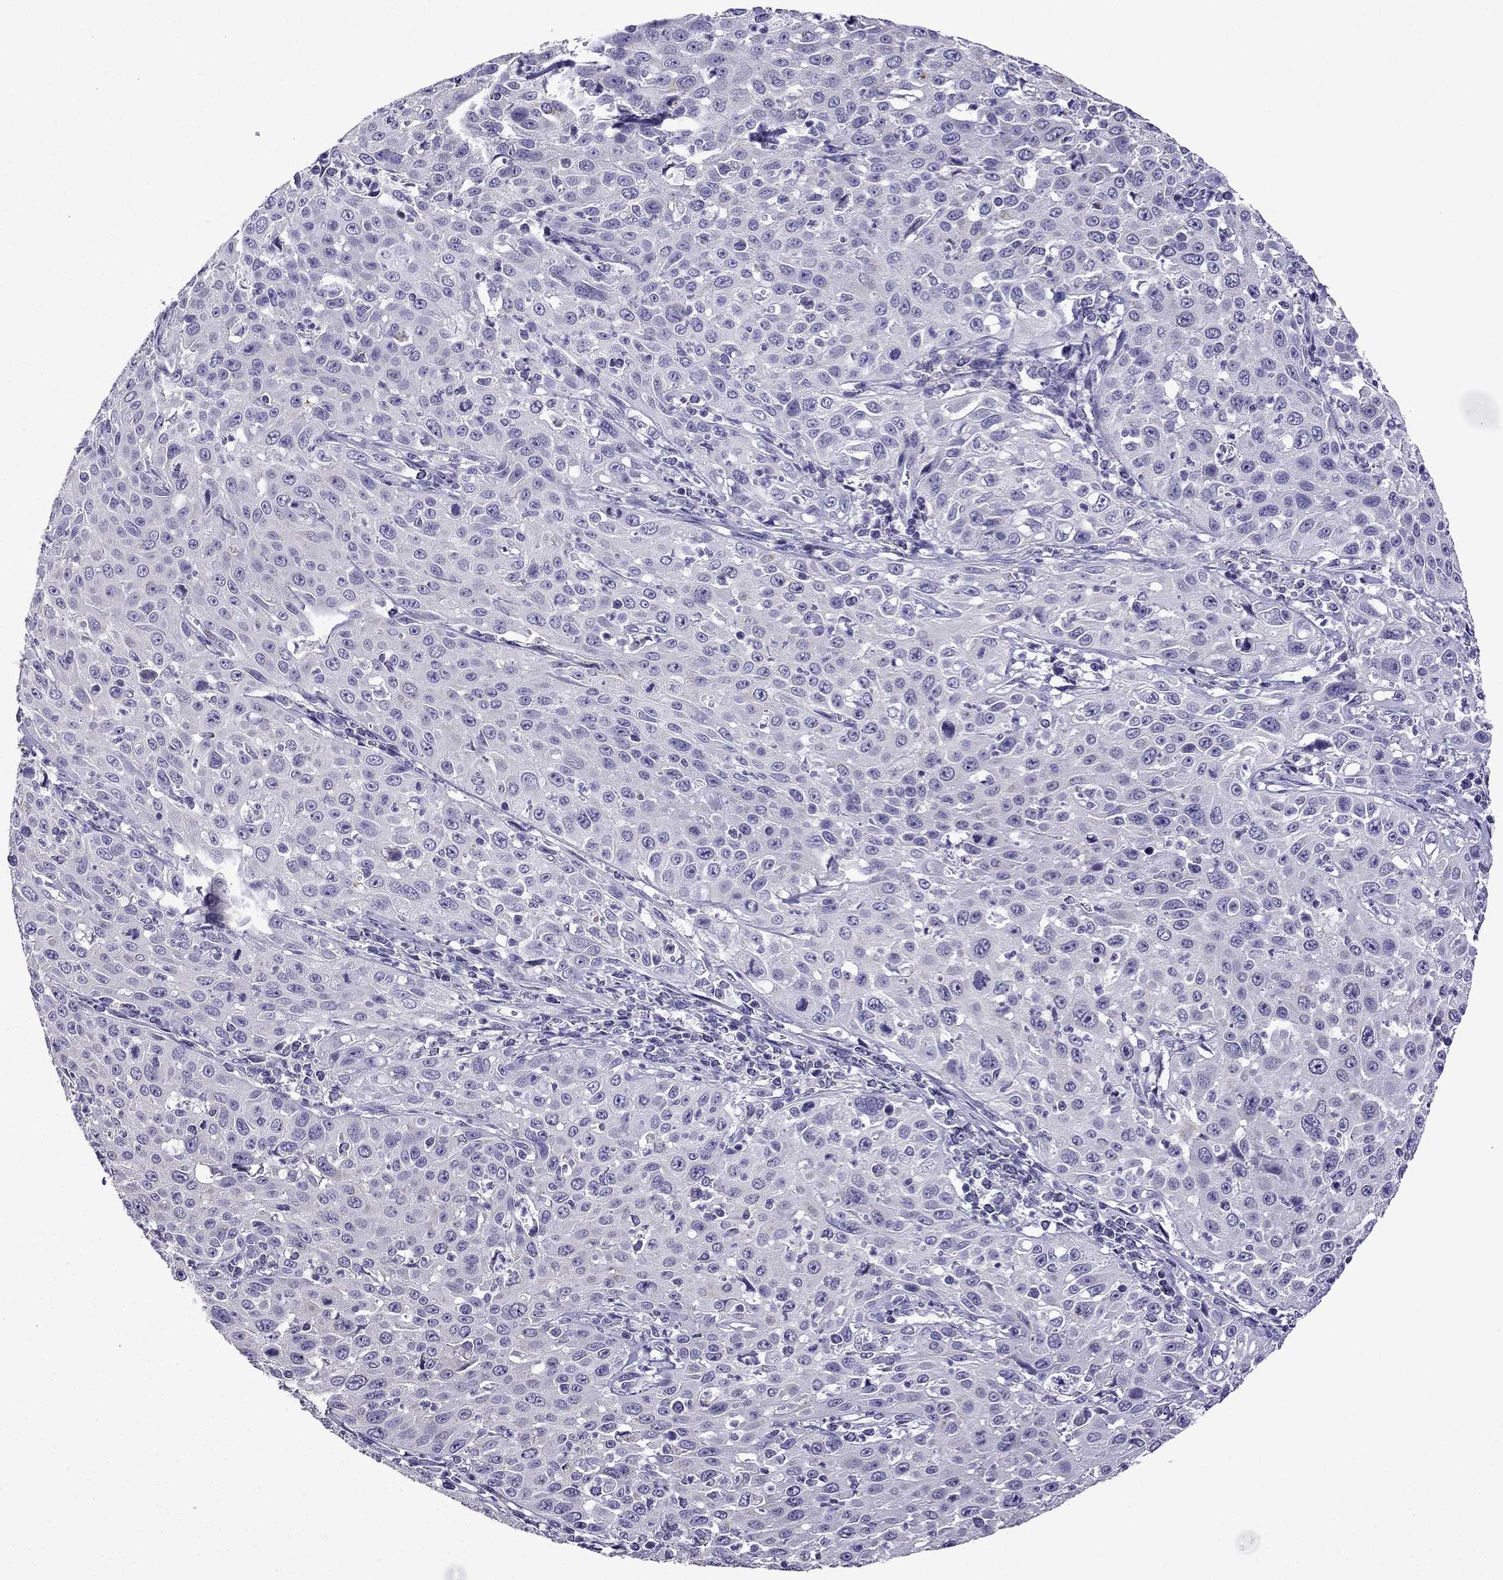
{"staining": {"intensity": "negative", "quantity": "none", "location": "none"}, "tissue": "cervical cancer", "cell_type": "Tumor cells", "image_type": "cancer", "snomed": [{"axis": "morphology", "description": "Squamous cell carcinoma, NOS"}, {"axis": "topography", "description": "Cervix"}], "caption": "Immunohistochemical staining of cervical squamous cell carcinoma shows no significant expression in tumor cells.", "gene": "TTN", "patient": {"sex": "female", "age": 26}}